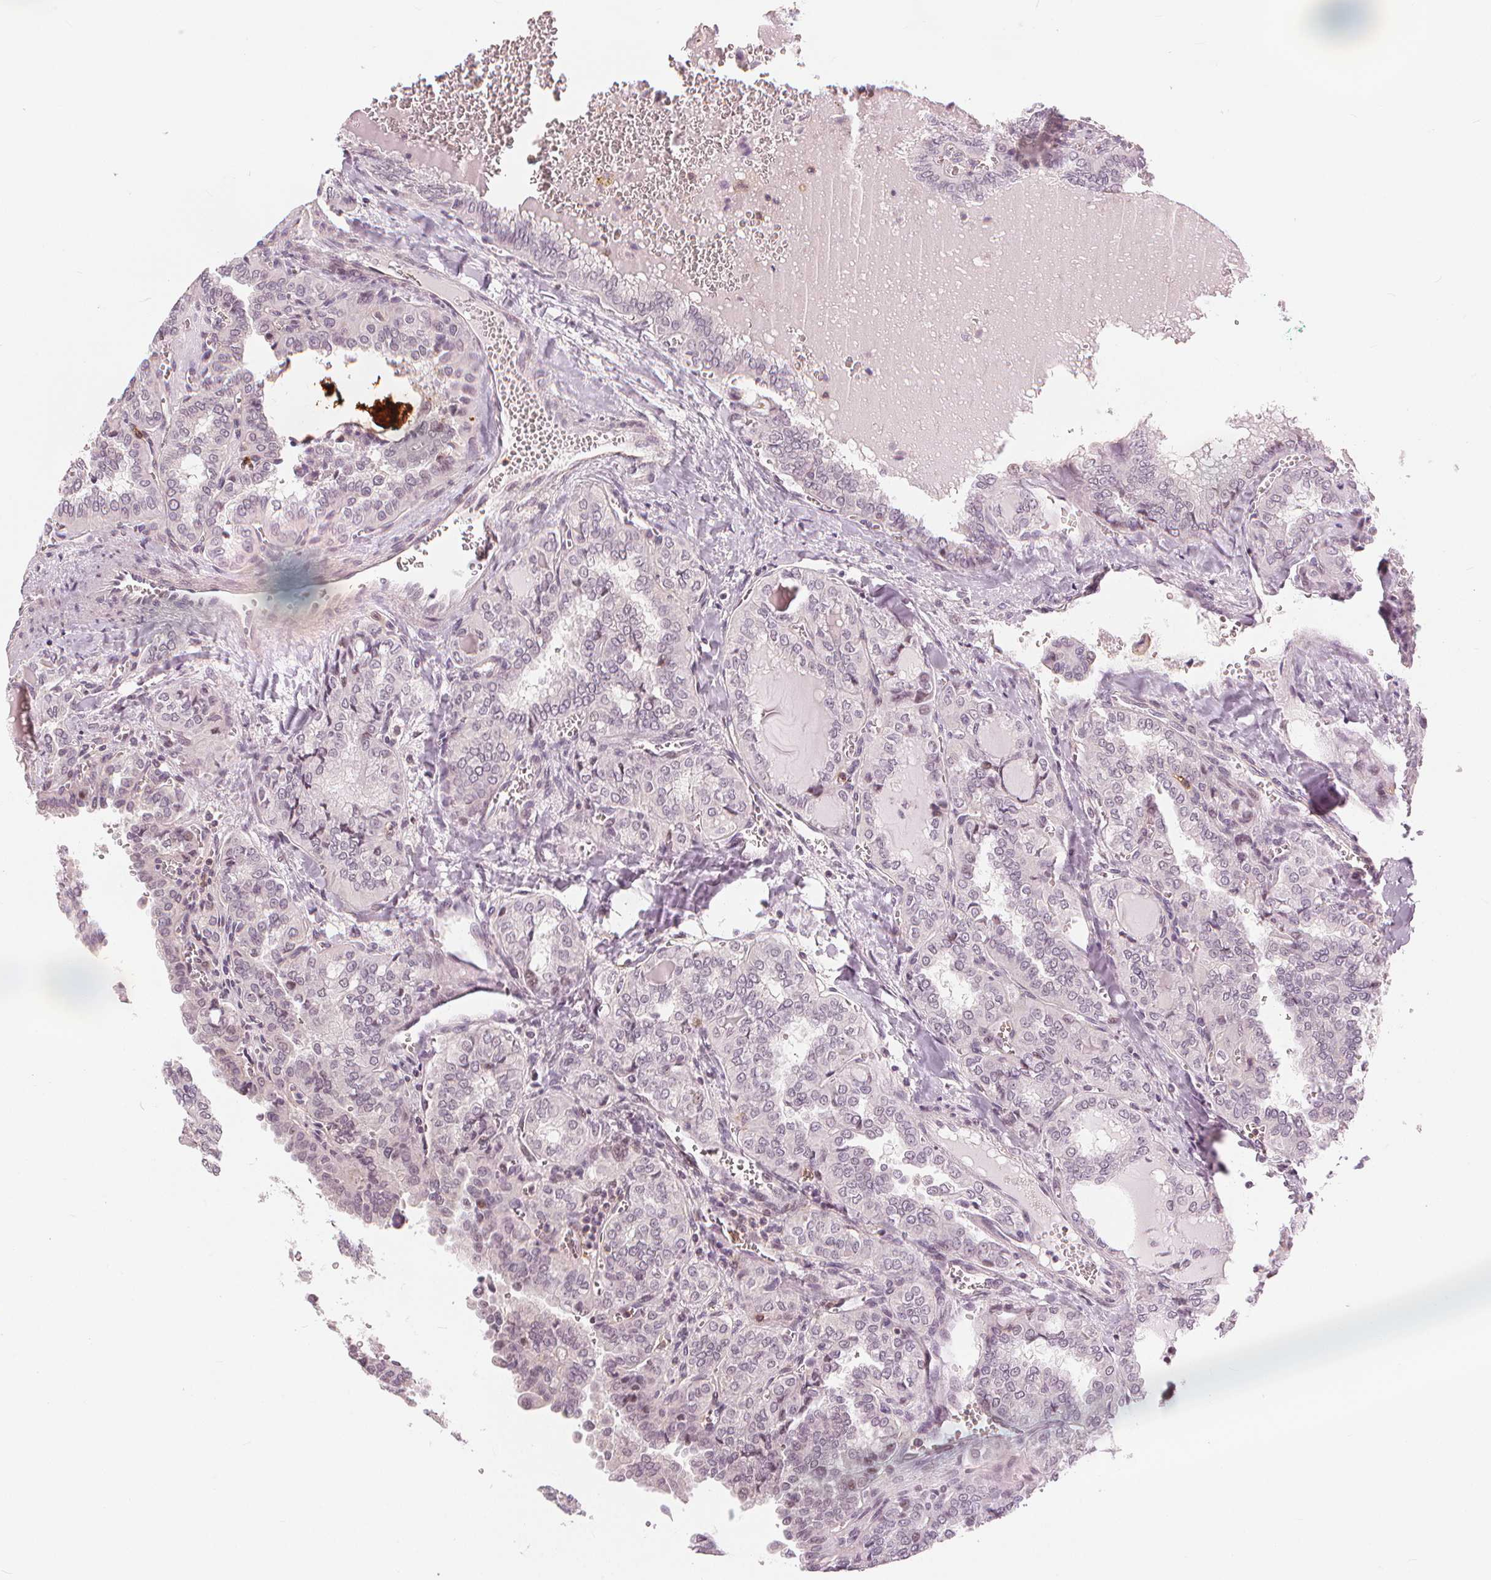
{"staining": {"intensity": "negative", "quantity": "none", "location": "none"}, "tissue": "thyroid cancer", "cell_type": "Tumor cells", "image_type": "cancer", "snomed": [{"axis": "morphology", "description": "Papillary adenocarcinoma, NOS"}, {"axis": "topography", "description": "Thyroid gland"}], "caption": "Thyroid papillary adenocarcinoma stained for a protein using IHC exhibits no positivity tumor cells.", "gene": "SLC34A1", "patient": {"sex": "female", "age": 41}}